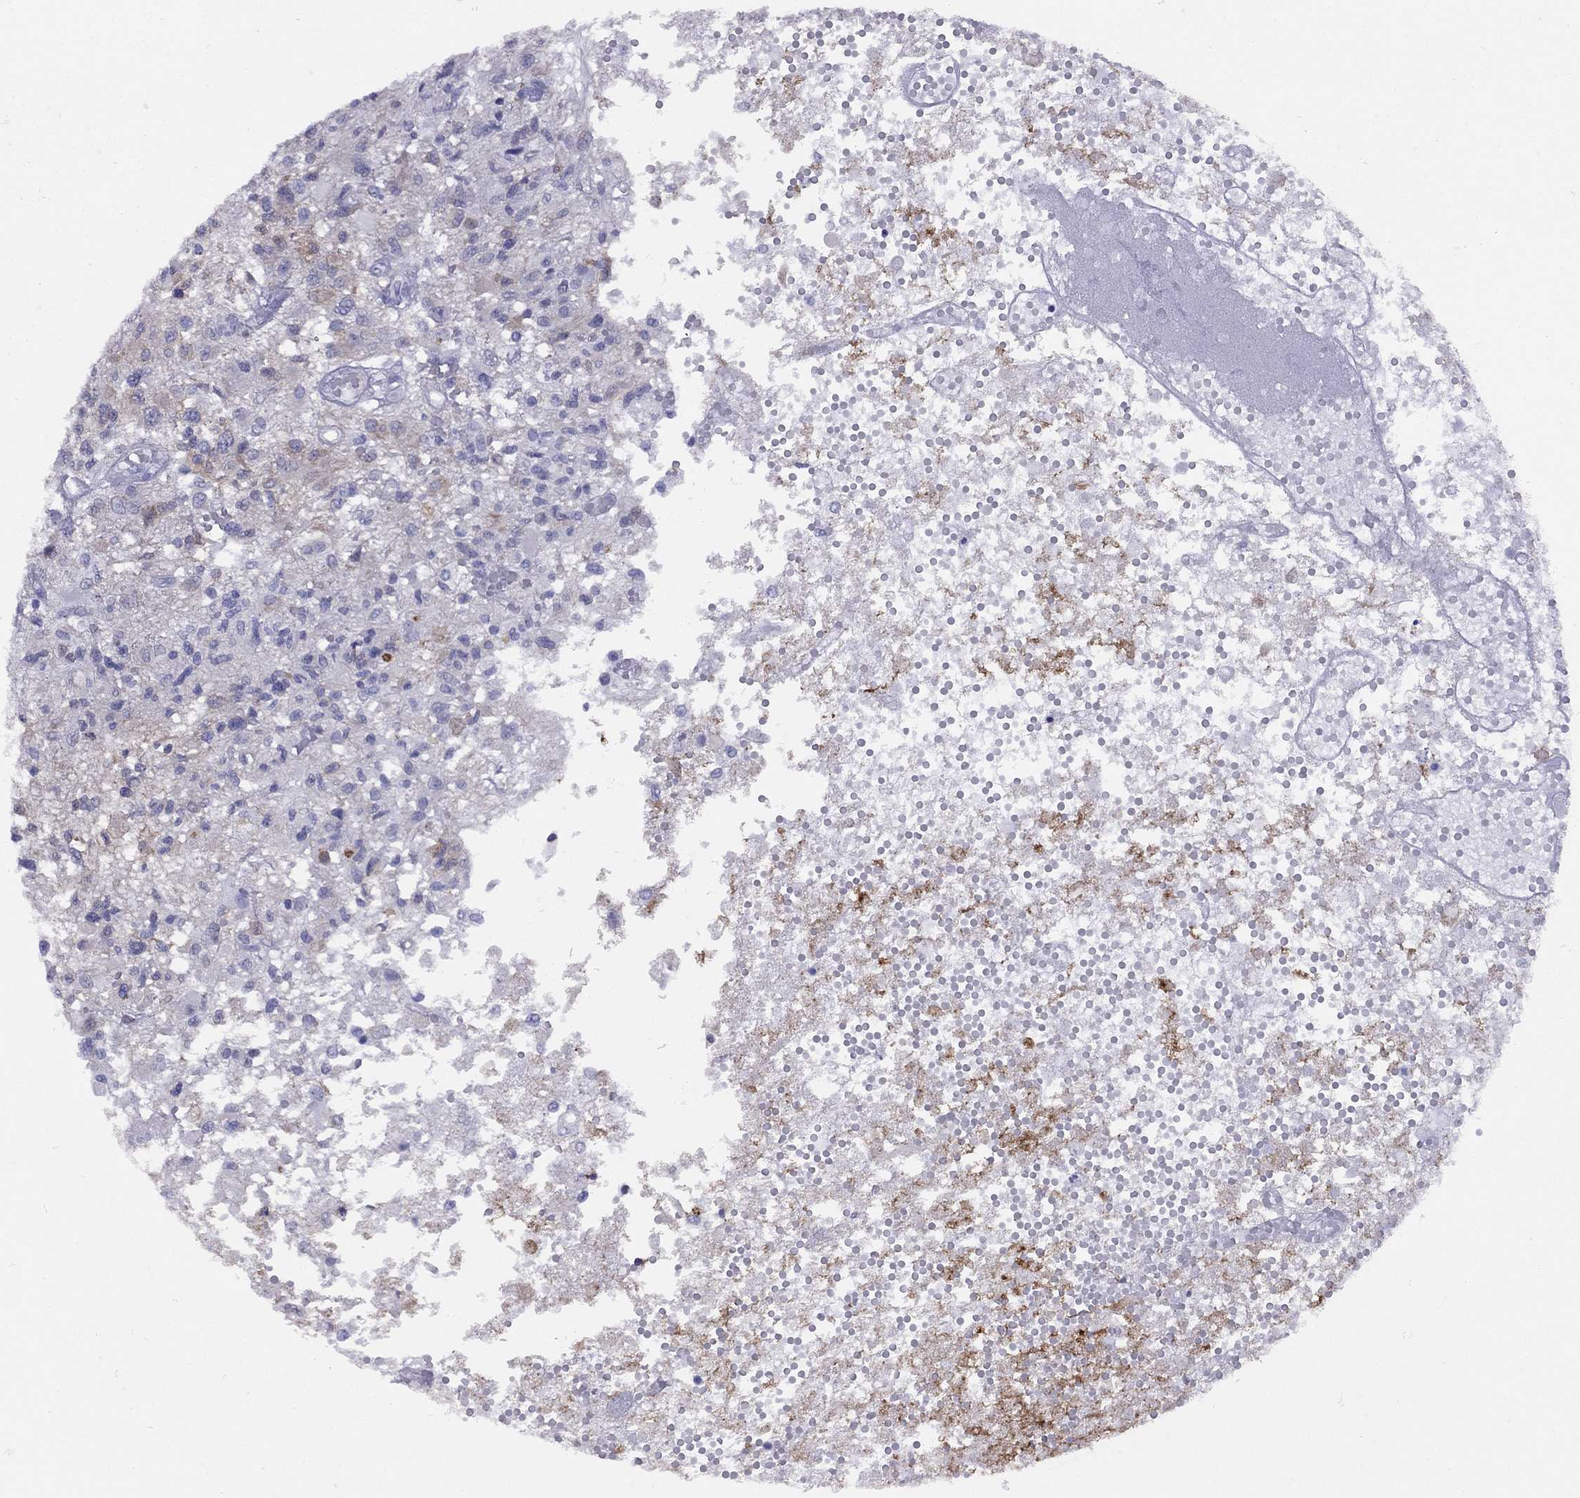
{"staining": {"intensity": "negative", "quantity": "none", "location": "none"}, "tissue": "glioma", "cell_type": "Tumor cells", "image_type": "cancer", "snomed": [{"axis": "morphology", "description": "Glioma, malignant, High grade"}, {"axis": "topography", "description": "Brain"}], "caption": "The immunohistochemistry photomicrograph has no significant positivity in tumor cells of glioma tissue.", "gene": "GRIA2", "patient": {"sex": "female", "age": 63}}